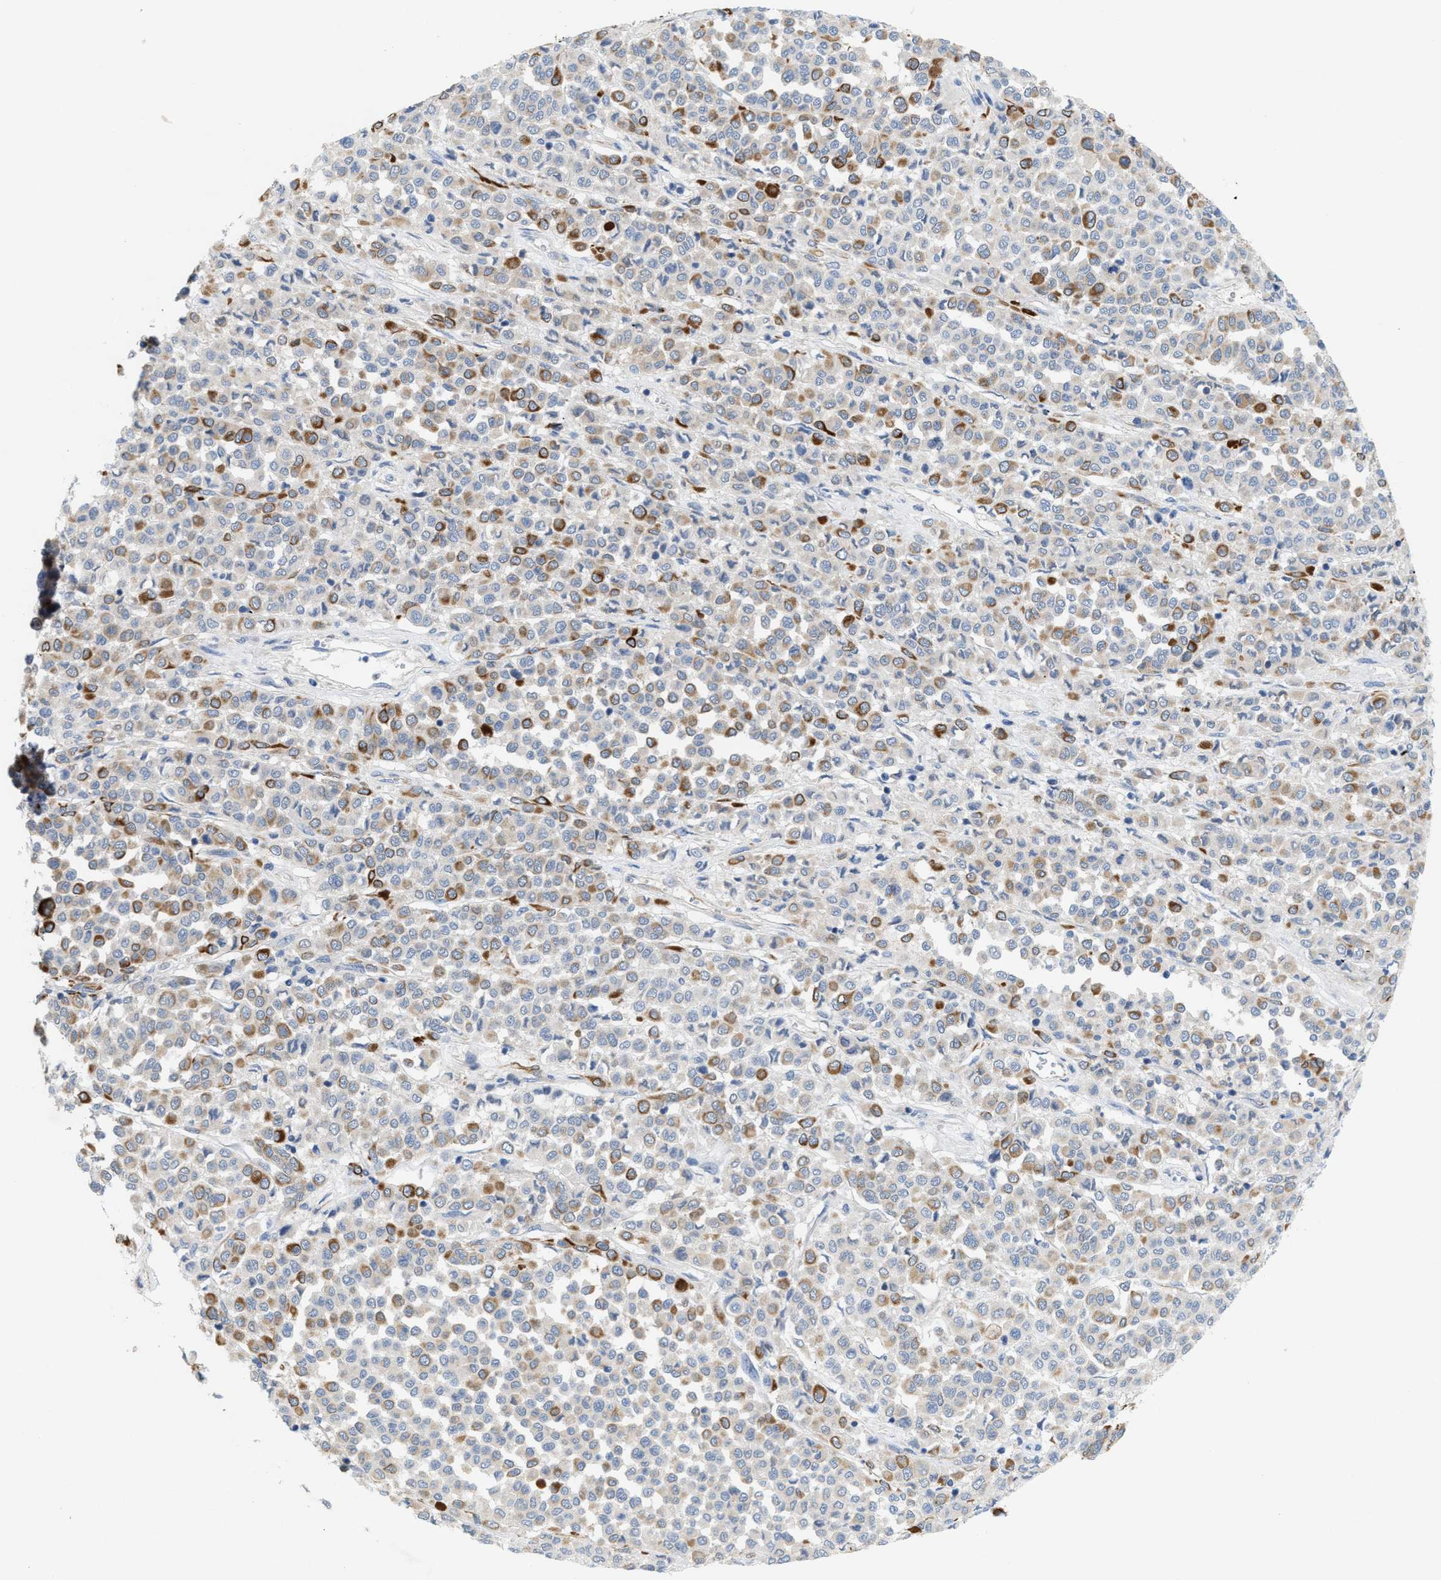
{"staining": {"intensity": "strong", "quantity": "<25%", "location": "cytoplasmic/membranous"}, "tissue": "melanoma", "cell_type": "Tumor cells", "image_type": "cancer", "snomed": [{"axis": "morphology", "description": "Malignant melanoma, Metastatic site"}, {"axis": "topography", "description": "Pancreas"}], "caption": "This photomicrograph exhibits IHC staining of human melanoma, with medium strong cytoplasmic/membranous expression in about <25% of tumor cells.", "gene": "UBAP2", "patient": {"sex": "female", "age": 30}}